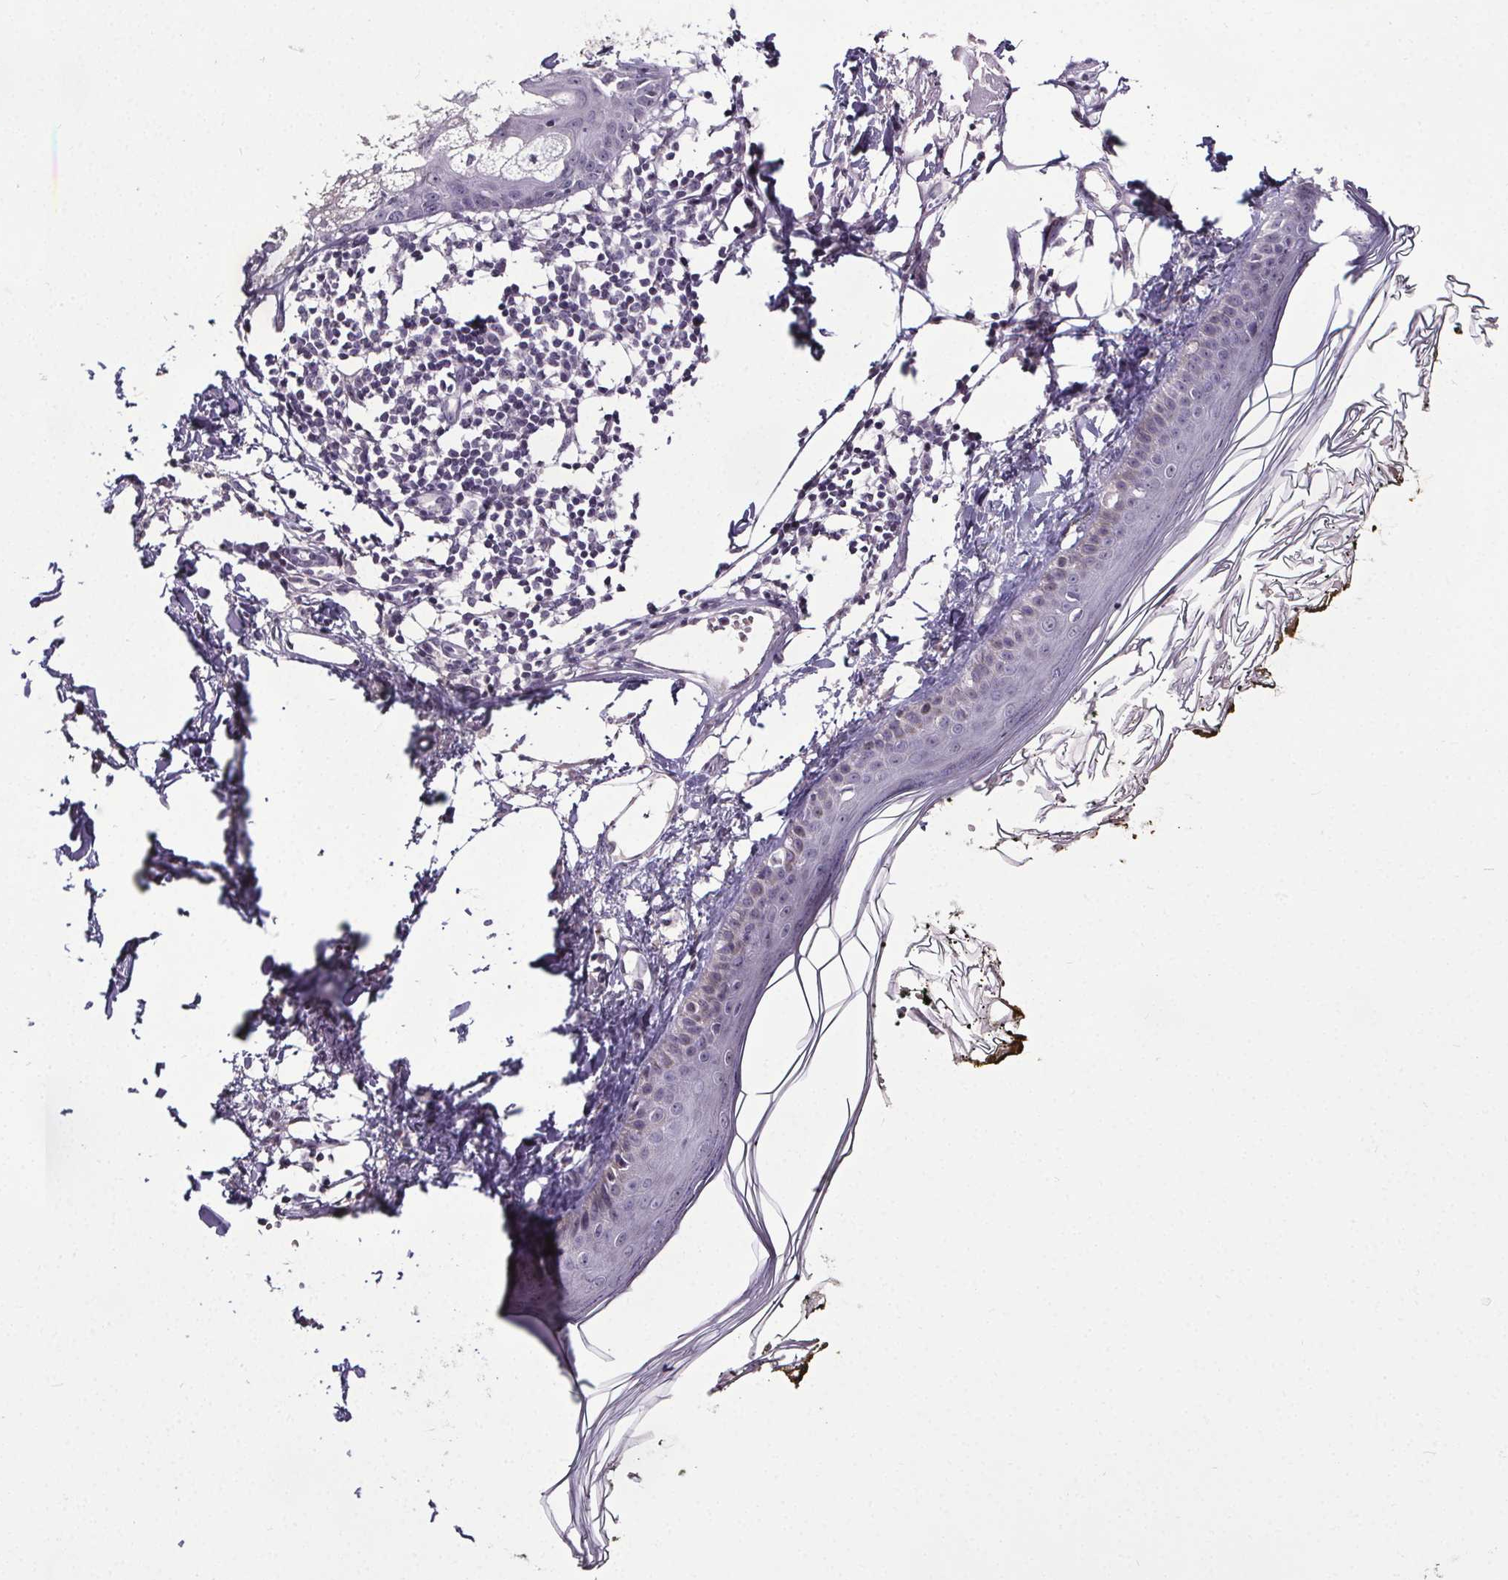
{"staining": {"intensity": "negative", "quantity": "none", "location": "none"}, "tissue": "skin", "cell_type": "Fibroblasts", "image_type": "normal", "snomed": [{"axis": "morphology", "description": "Normal tissue, NOS"}, {"axis": "topography", "description": "Skin"}], "caption": "Fibroblasts are negative for protein expression in unremarkable human skin. Brightfield microscopy of immunohistochemistry (IHC) stained with DAB (brown) and hematoxylin (blue), captured at high magnification.", "gene": "NKX6", "patient": {"sex": "male", "age": 76}}